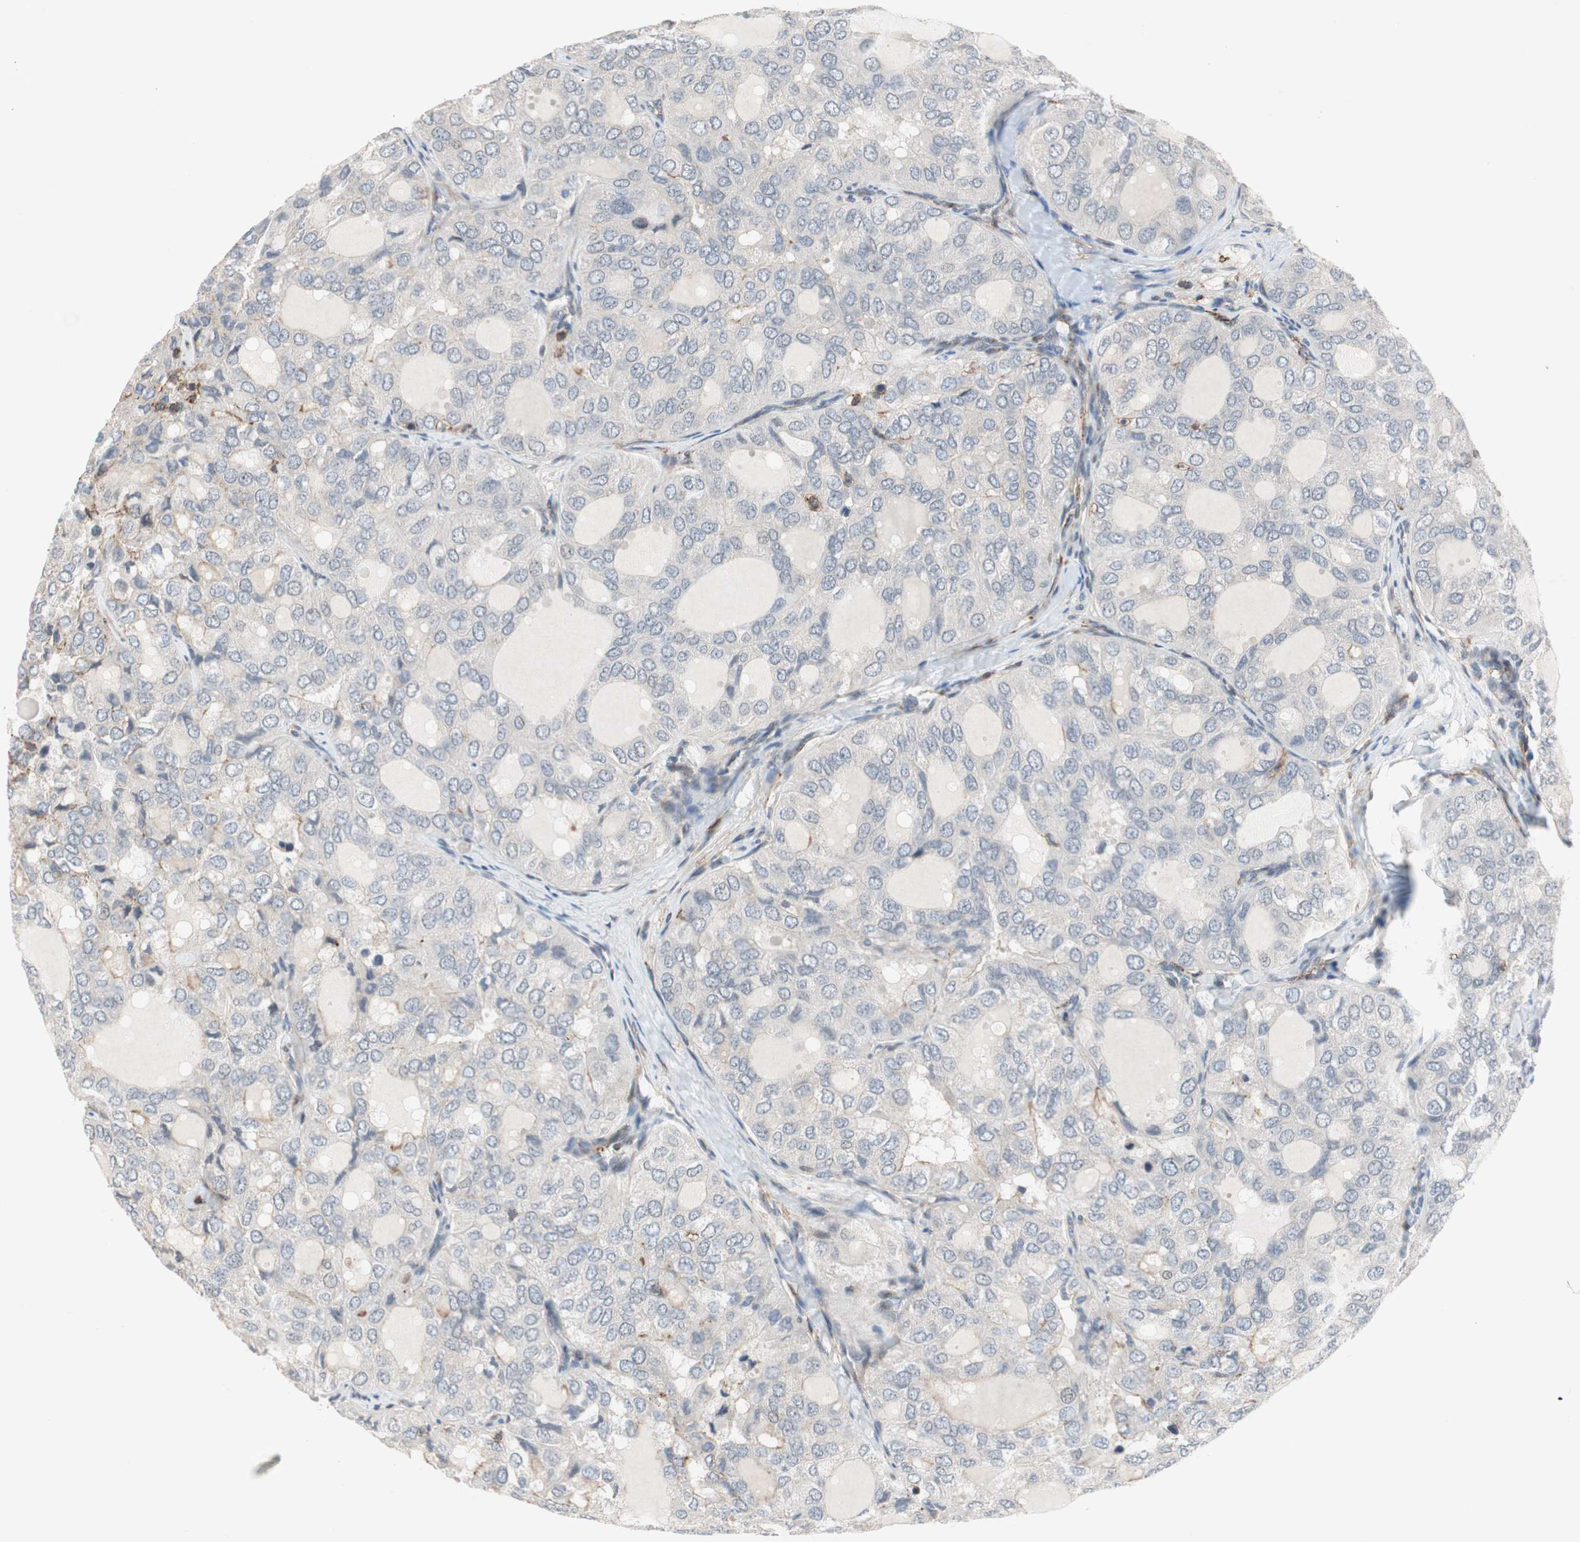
{"staining": {"intensity": "negative", "quantity": "none", "location": "none"}, "tissue": "thyroid cancer", "cell_type": "Tumor cells", "image_type": "cancer", "snomed": [{"axis": "morphology", "description": "Follicular adenoma carcinoma, NOS"}, {"axis": "topography", "description": "Thyroid gland"}], "caption": "Human thyroid cancer (follicular adenoma carcinoma) stained for a protein using IHC shows no positivity in tumor cells.", "gene": "GRHL1", "patient": {"sex": "male", "age": 75}}